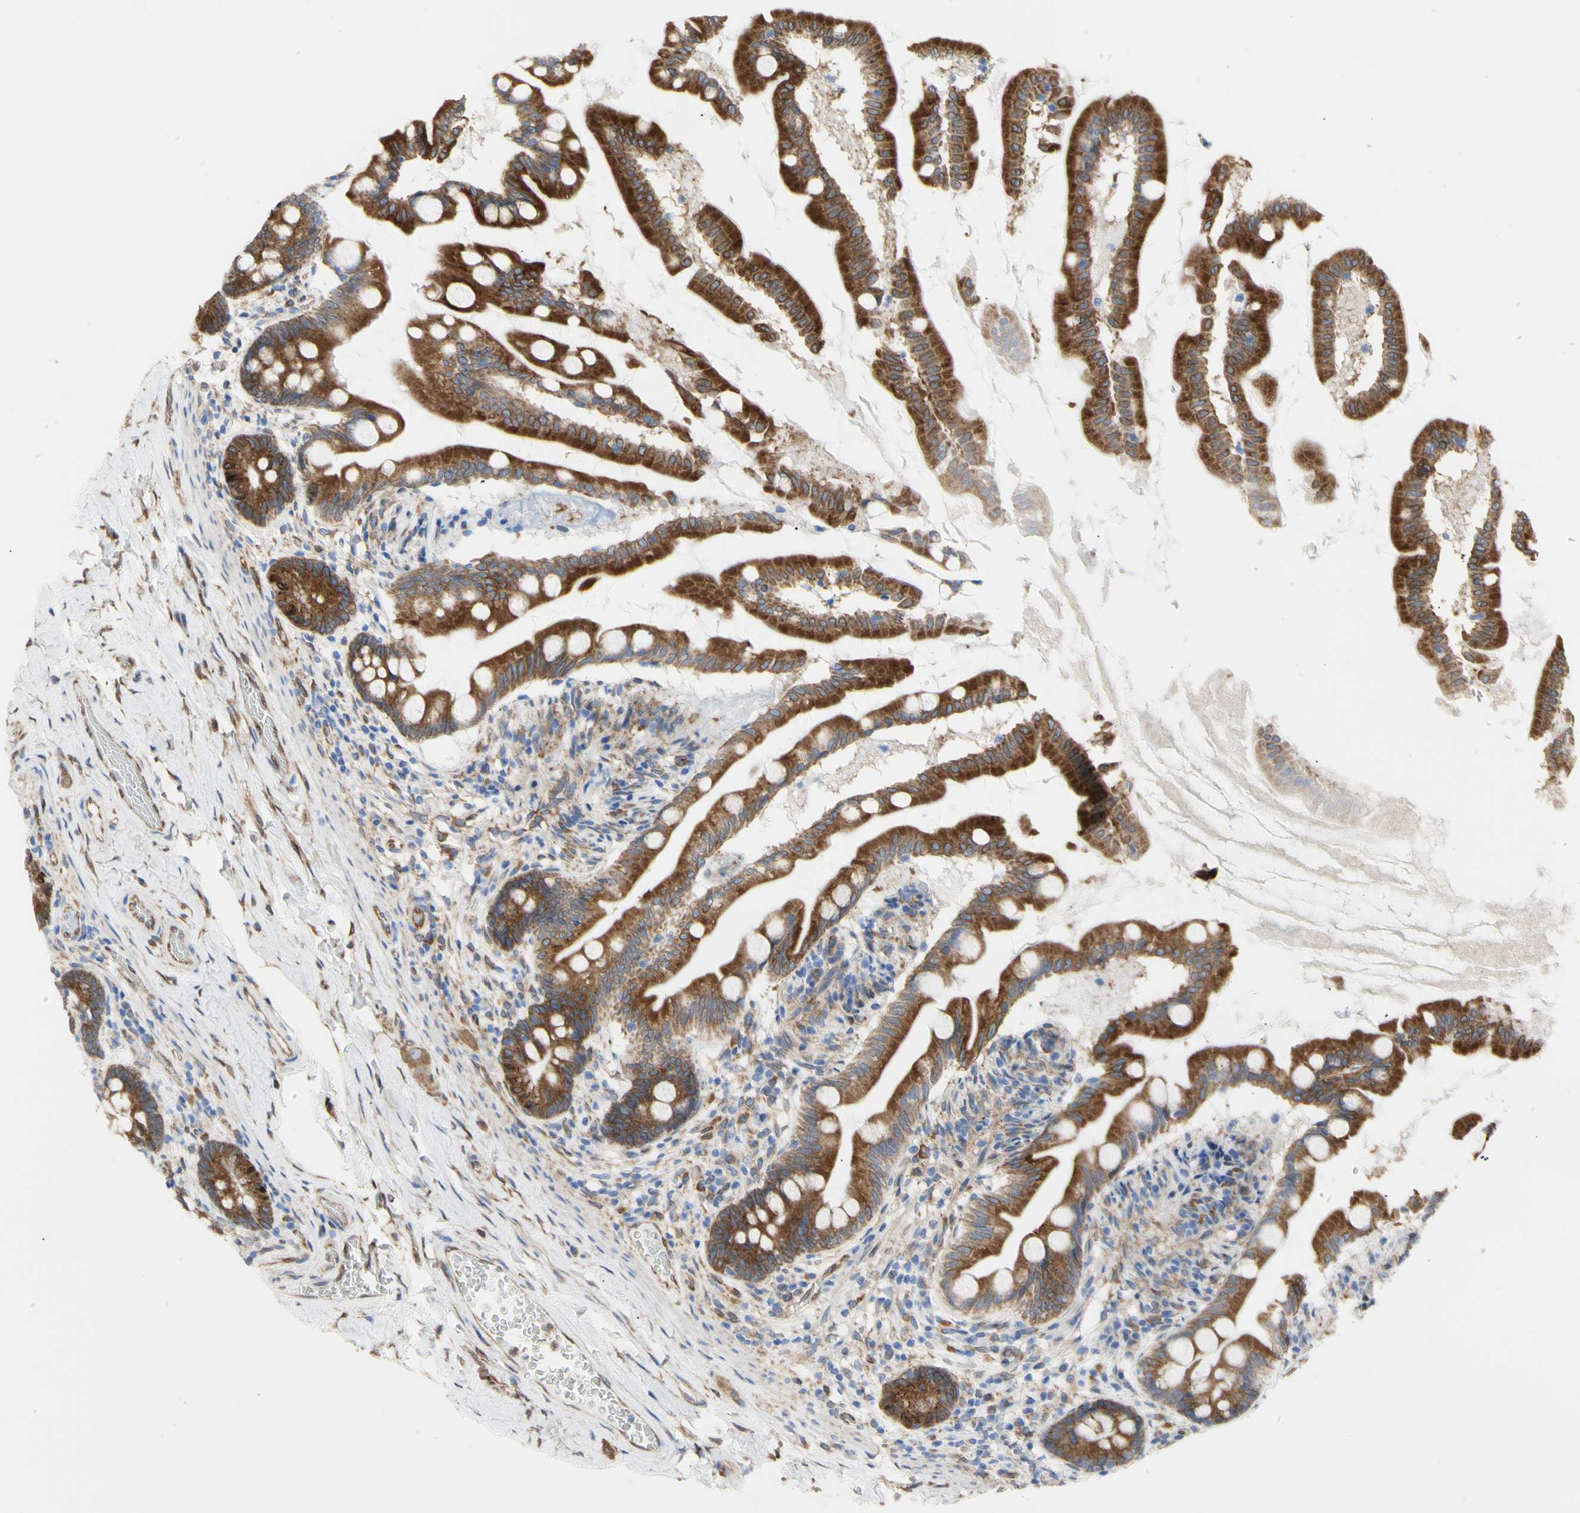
{"staining": {"intensity": "strong", "quantity": ">75%", "location": "cytoplasmic/membranous"}, "tissue": "small intestine", "cell_type": "Glandular cells", "image_type": "normal", "snomed": [{"axis": "morphology", "description": "Normal tissue, NOS"}, {"axis": "topography", "description": "Small intestine"}], "caption": "Small intestine stained with a brown dye demonstrates strong cytoplasmic/membranous positive positivity in approximately >75% of glandular cells.", "gene": "ERLIN1", "patient": {"sex": "female", "age": 56}}